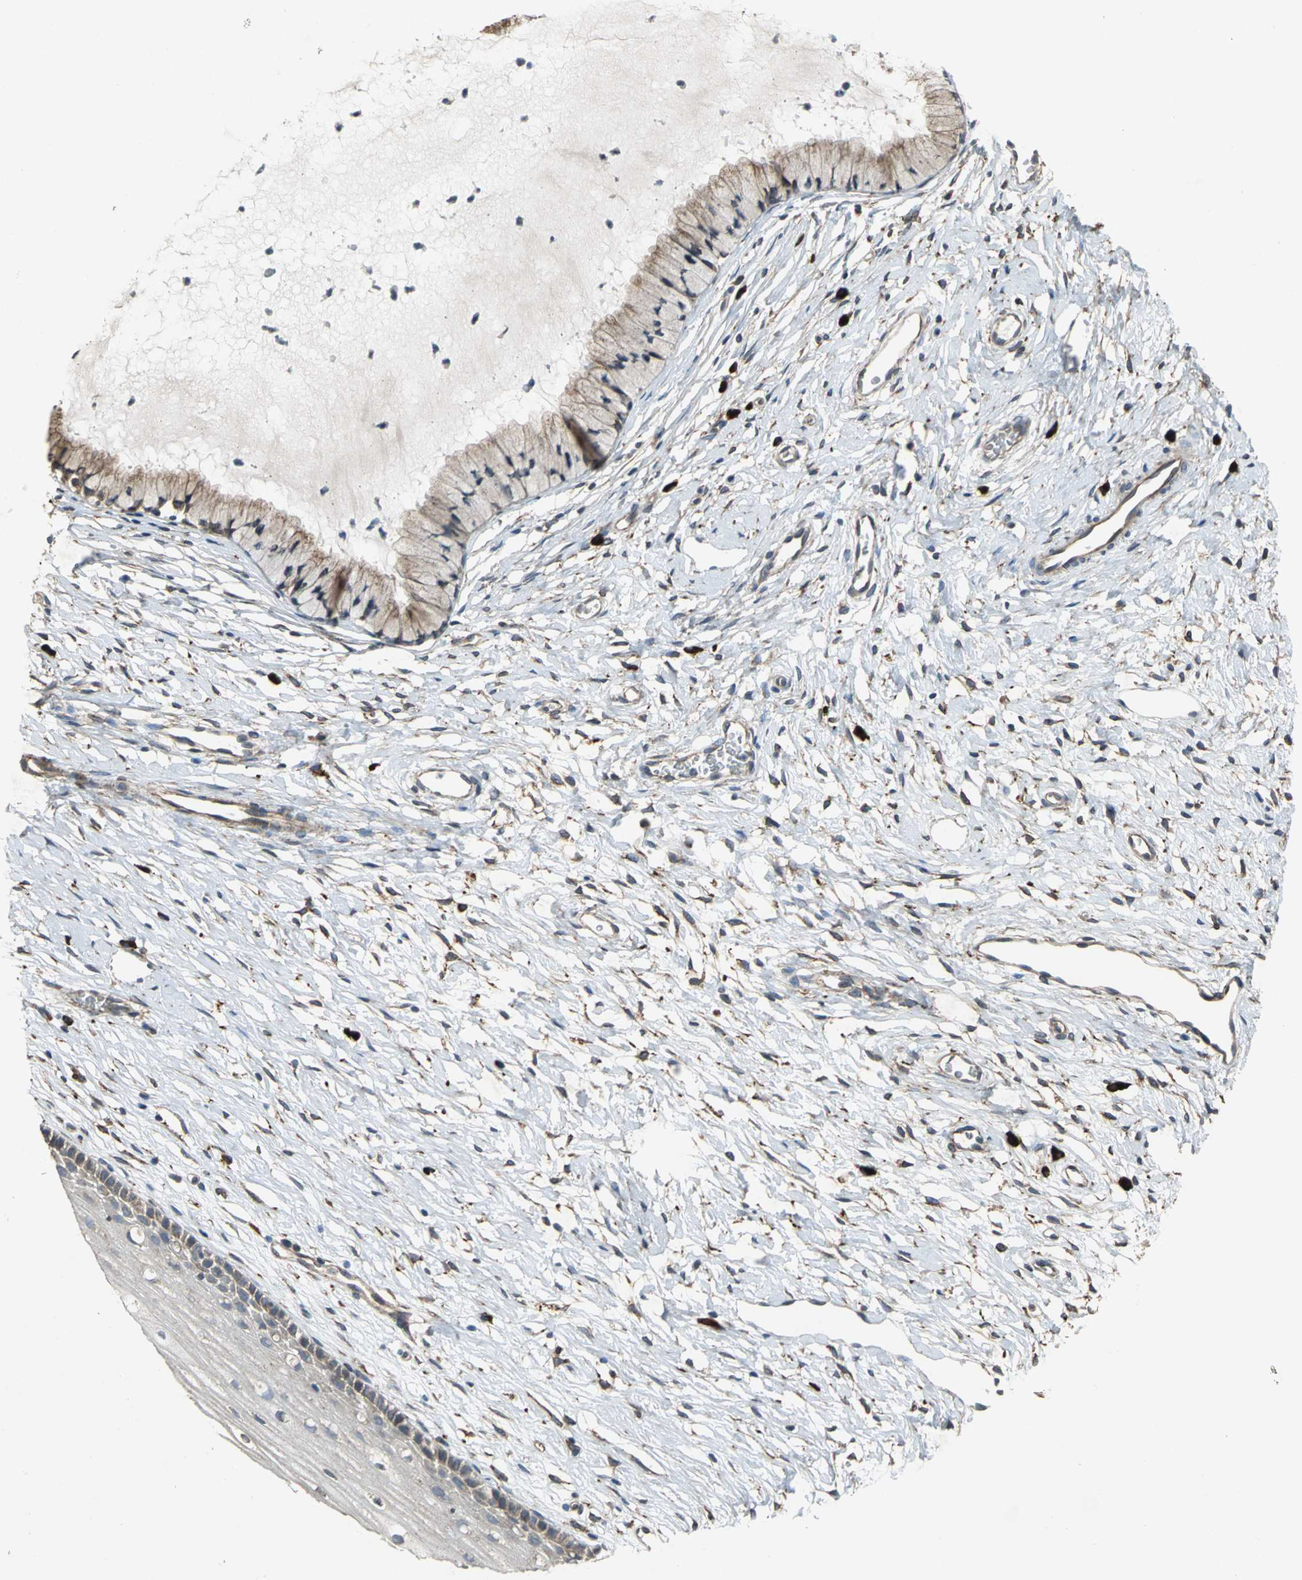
{"staining": {"intensity": "strong", "quantity": "25%-75%", "location": "cytoplasmic/membranous"}, "tissue": "cervix", "cell_type": "Glandular cells", "image_type": "normal", "snomed": [{"axis": "morphology", "description": "Normal tissue, NOS"}, {"axis": "topography", "description": "Cervix"}], "caption": "Immunohistochemical staining of unremarkable cervix demonstrates 25%-75% levels of strong cytoplasmic/membranous protein staining in about 25%-75% of glandular cells.", "gene": "SYVN1", "patient": {"sex": "female", "age": 46}}